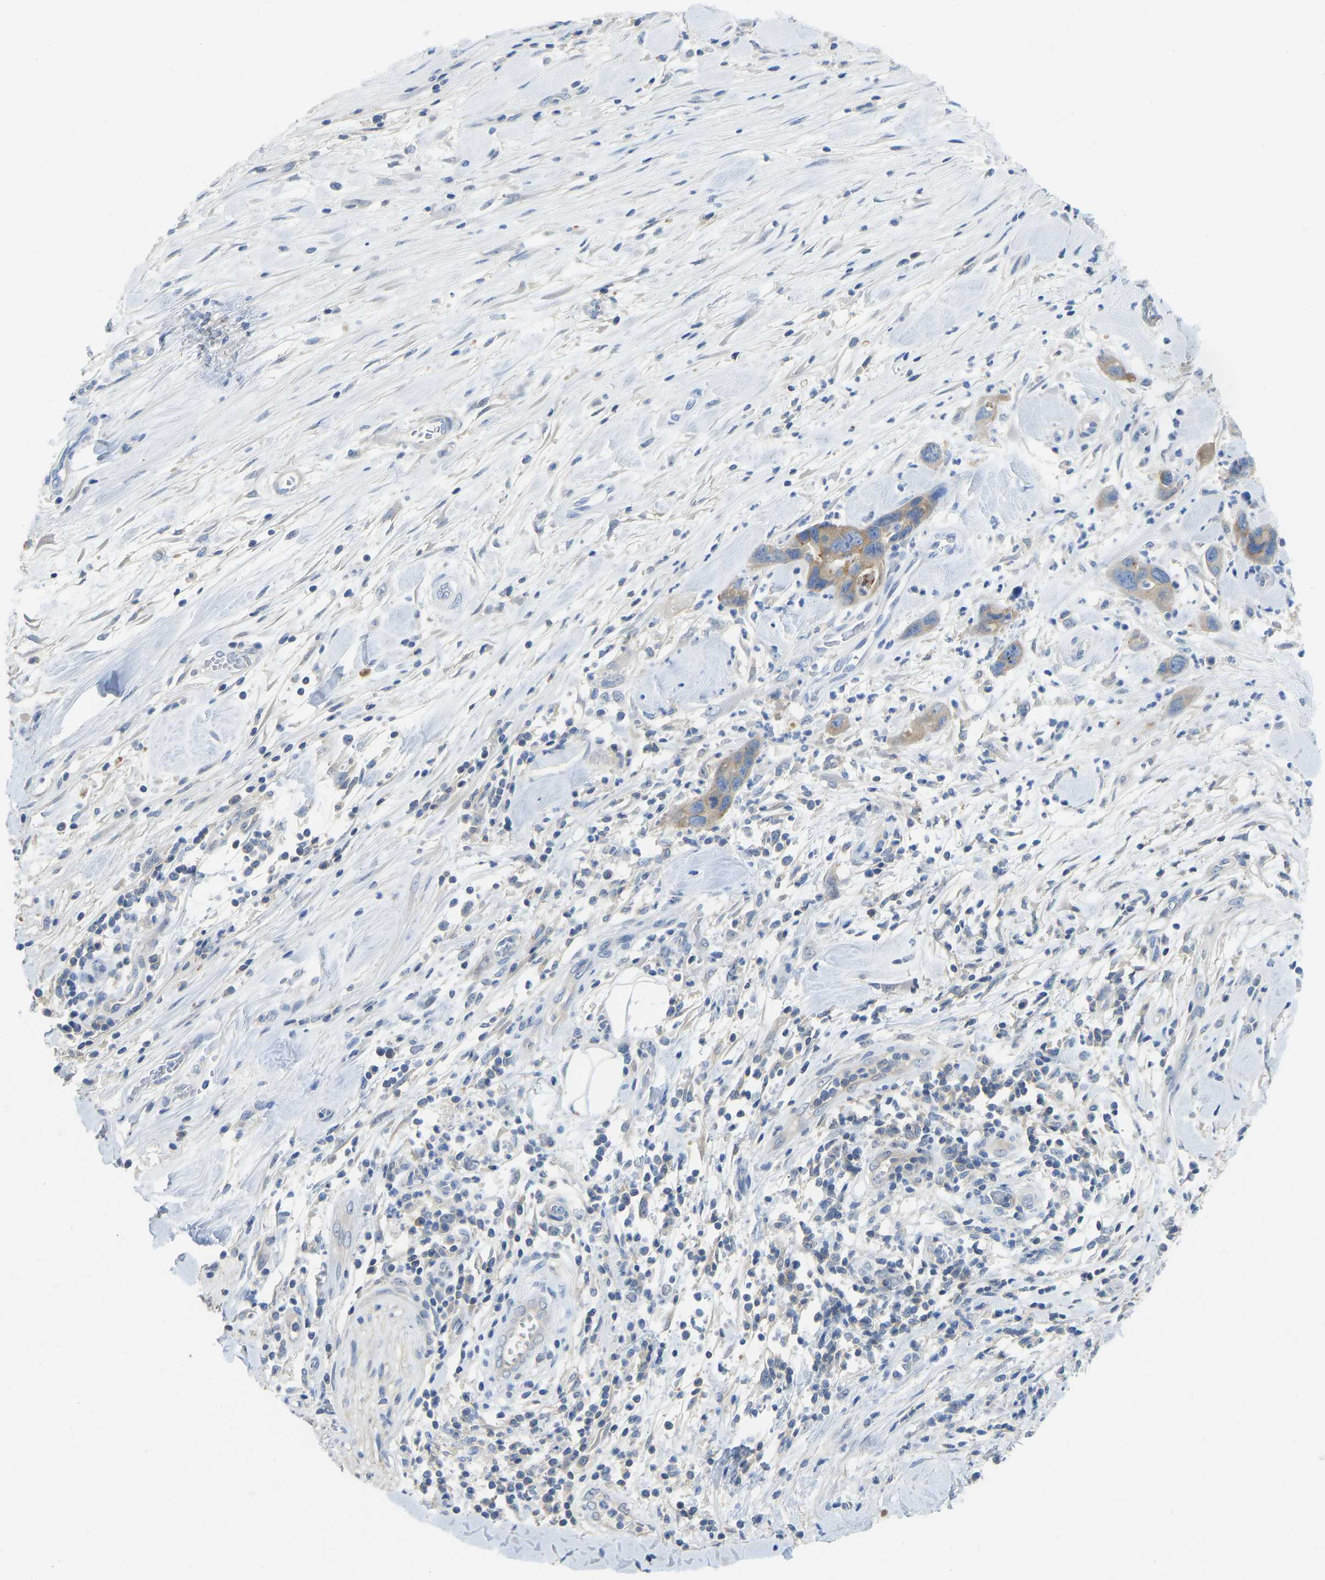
{"staining": {"intensity": "weak", "quantity": ">75%", "location": "cytoplasmic/membranous"}, "tissue": "pancreatic cancer", "cell_type": "Tumor cells", "image_type": "cancer", "snomed": [{"axis": "morphology", "description": "Adenocarcinoma, NOS"}, {"axis": "topography", "description": "Pancreas"}], "caption": "The image demonstrates immunohistochemical staining of pancreatic cancer (adenocarcinoma). There is weak cytoplasmic/membranous expression is present in about >75% of tumor cells. Ihc stains the protein of interest in brown and the nuclei are stained blue.", "gene": "NDRG3", "patient": {"sex": "female", "age": 70}}